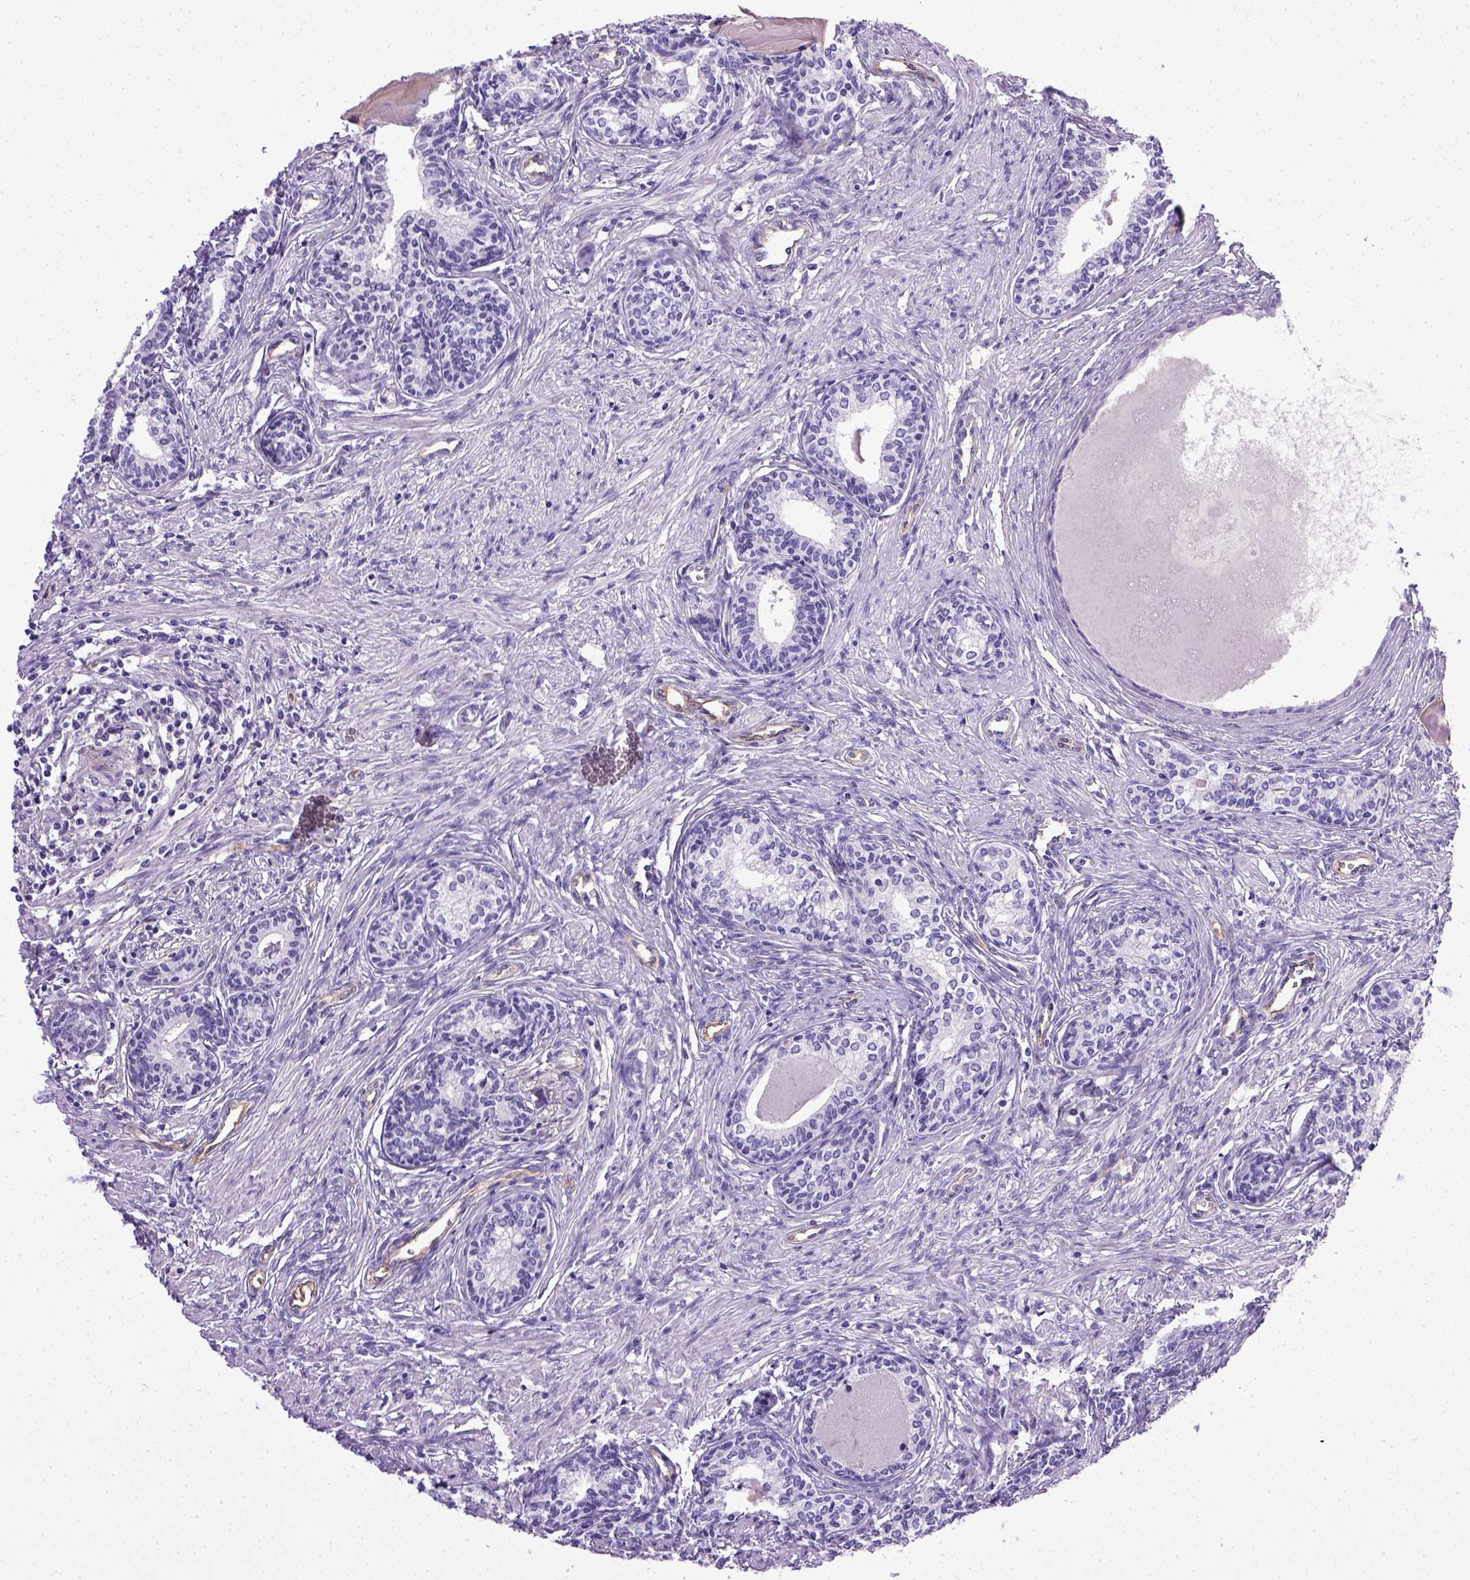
{"staining": {"intensity": "negative", "quantity": "none", "location": "none"}, "tissue": "prostate", "cell_type": "Glandular cells", "image_type": "normal", "snomed": [{"axis": "morphology", "description": "Normal tissue, NOS"}, {"axis": "topography", "description": "Prostate"}], "caption": "Protein analysis of benign prostate displays no significant staining in glandular cells. Brightfield microscopy of IHC stained with DAB (3,3'-diaminobenzidine) (brown) and hematoxylin (blue), captured at high magnification.", "gene": "ENG", "patient": {"sex": "male", "age": 60}}